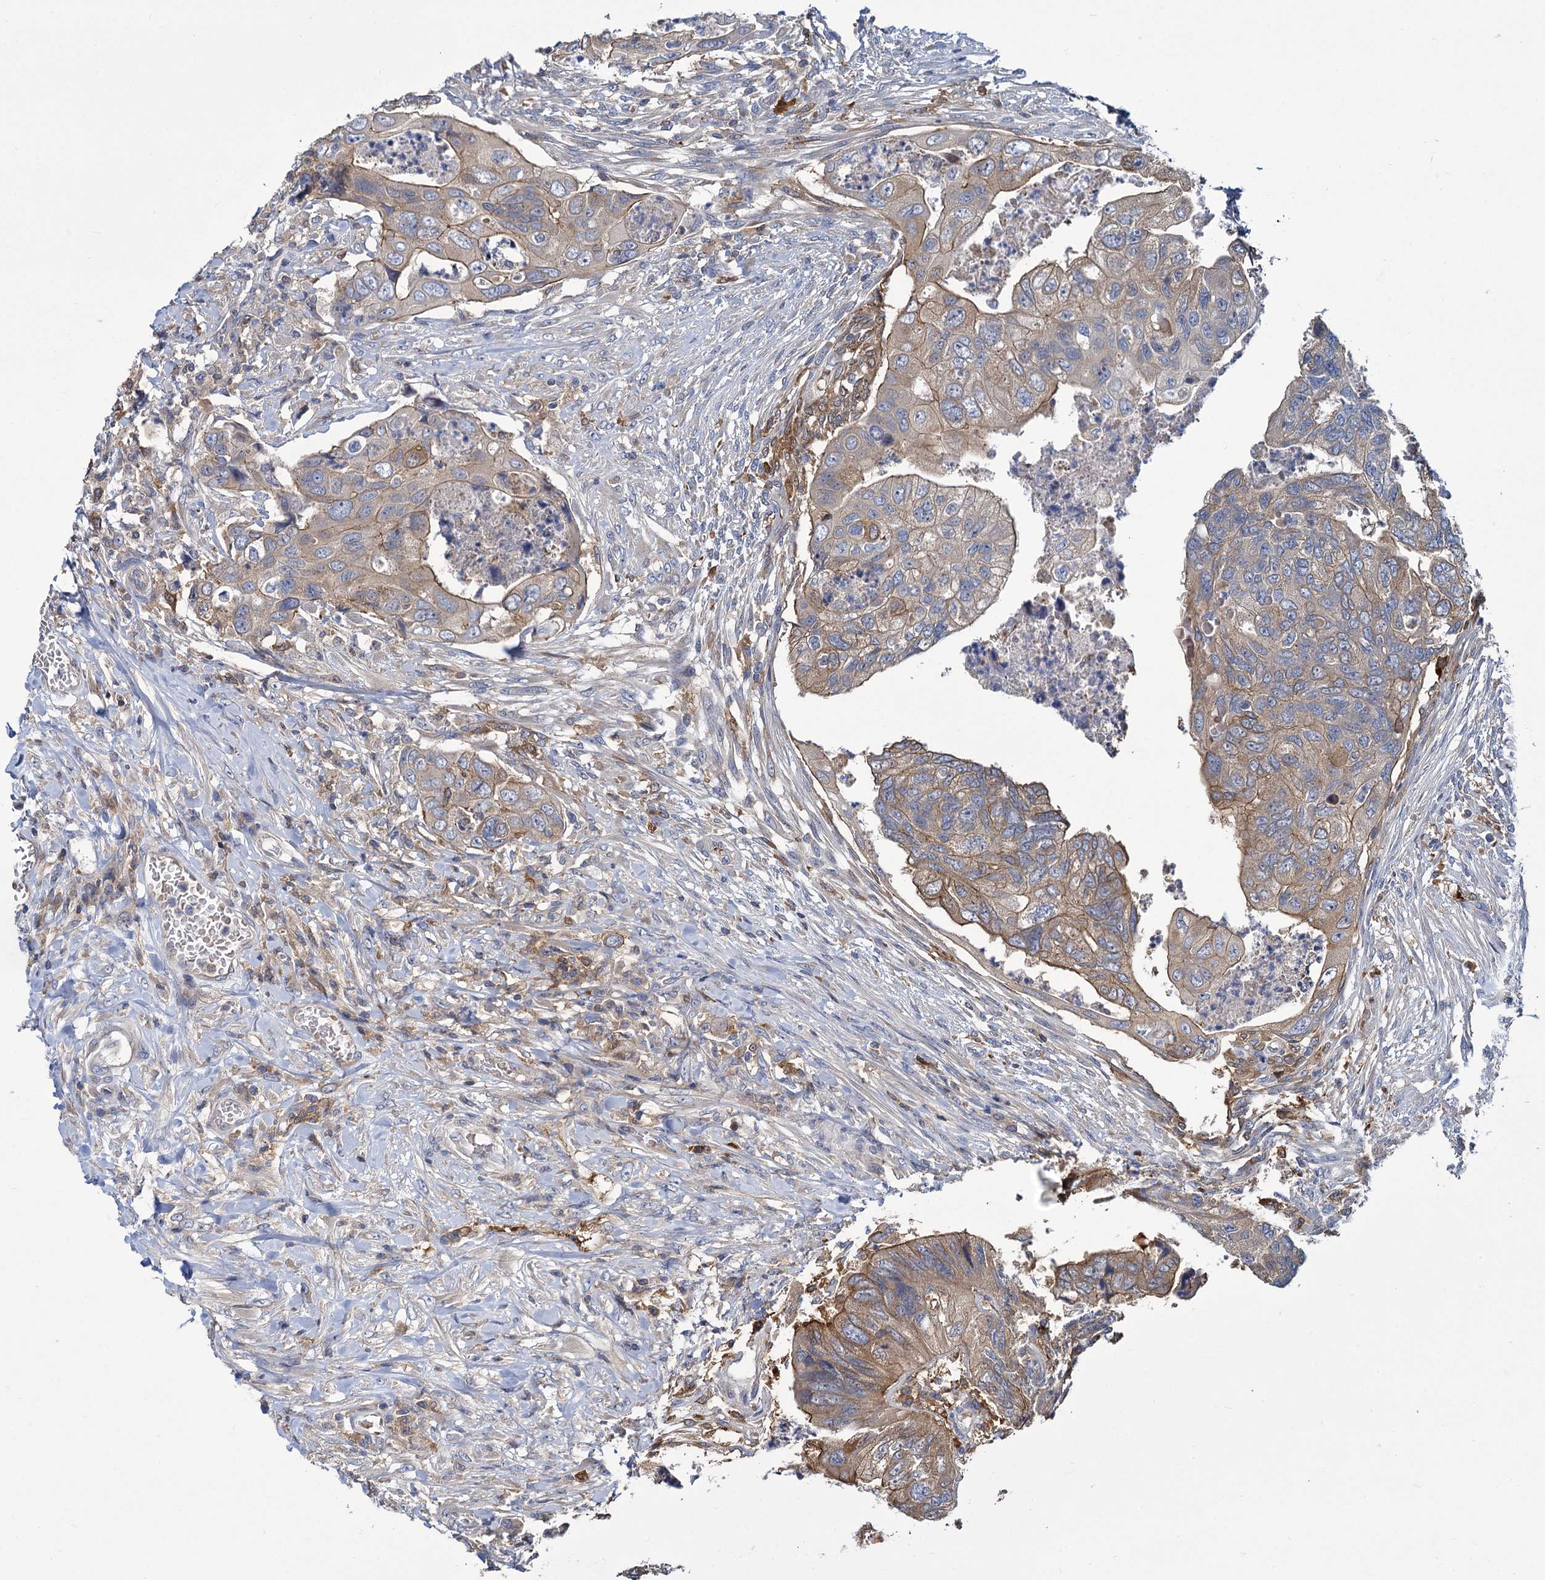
{"staining": {"intensity": "weak", "quantity": ">75%", "location": "cytoplasmic/membranous"}, "tissue": "colorectal cancer", "cell_type": "Tumor cells", "image_type": "cancer", "snomed": [{"axis": "morphology", "description": "Adenocarcinoma, NOS"}, {"axis": "topography", "description": "Rectum"}], "caption": "This image shows IHC staining of colorectal cancer, with low weak cytoplasmic/membranous staining in approximately >75% of tumor cells.", "gene": "GCLC", "patient": {"sex": "male", "age": 63}}